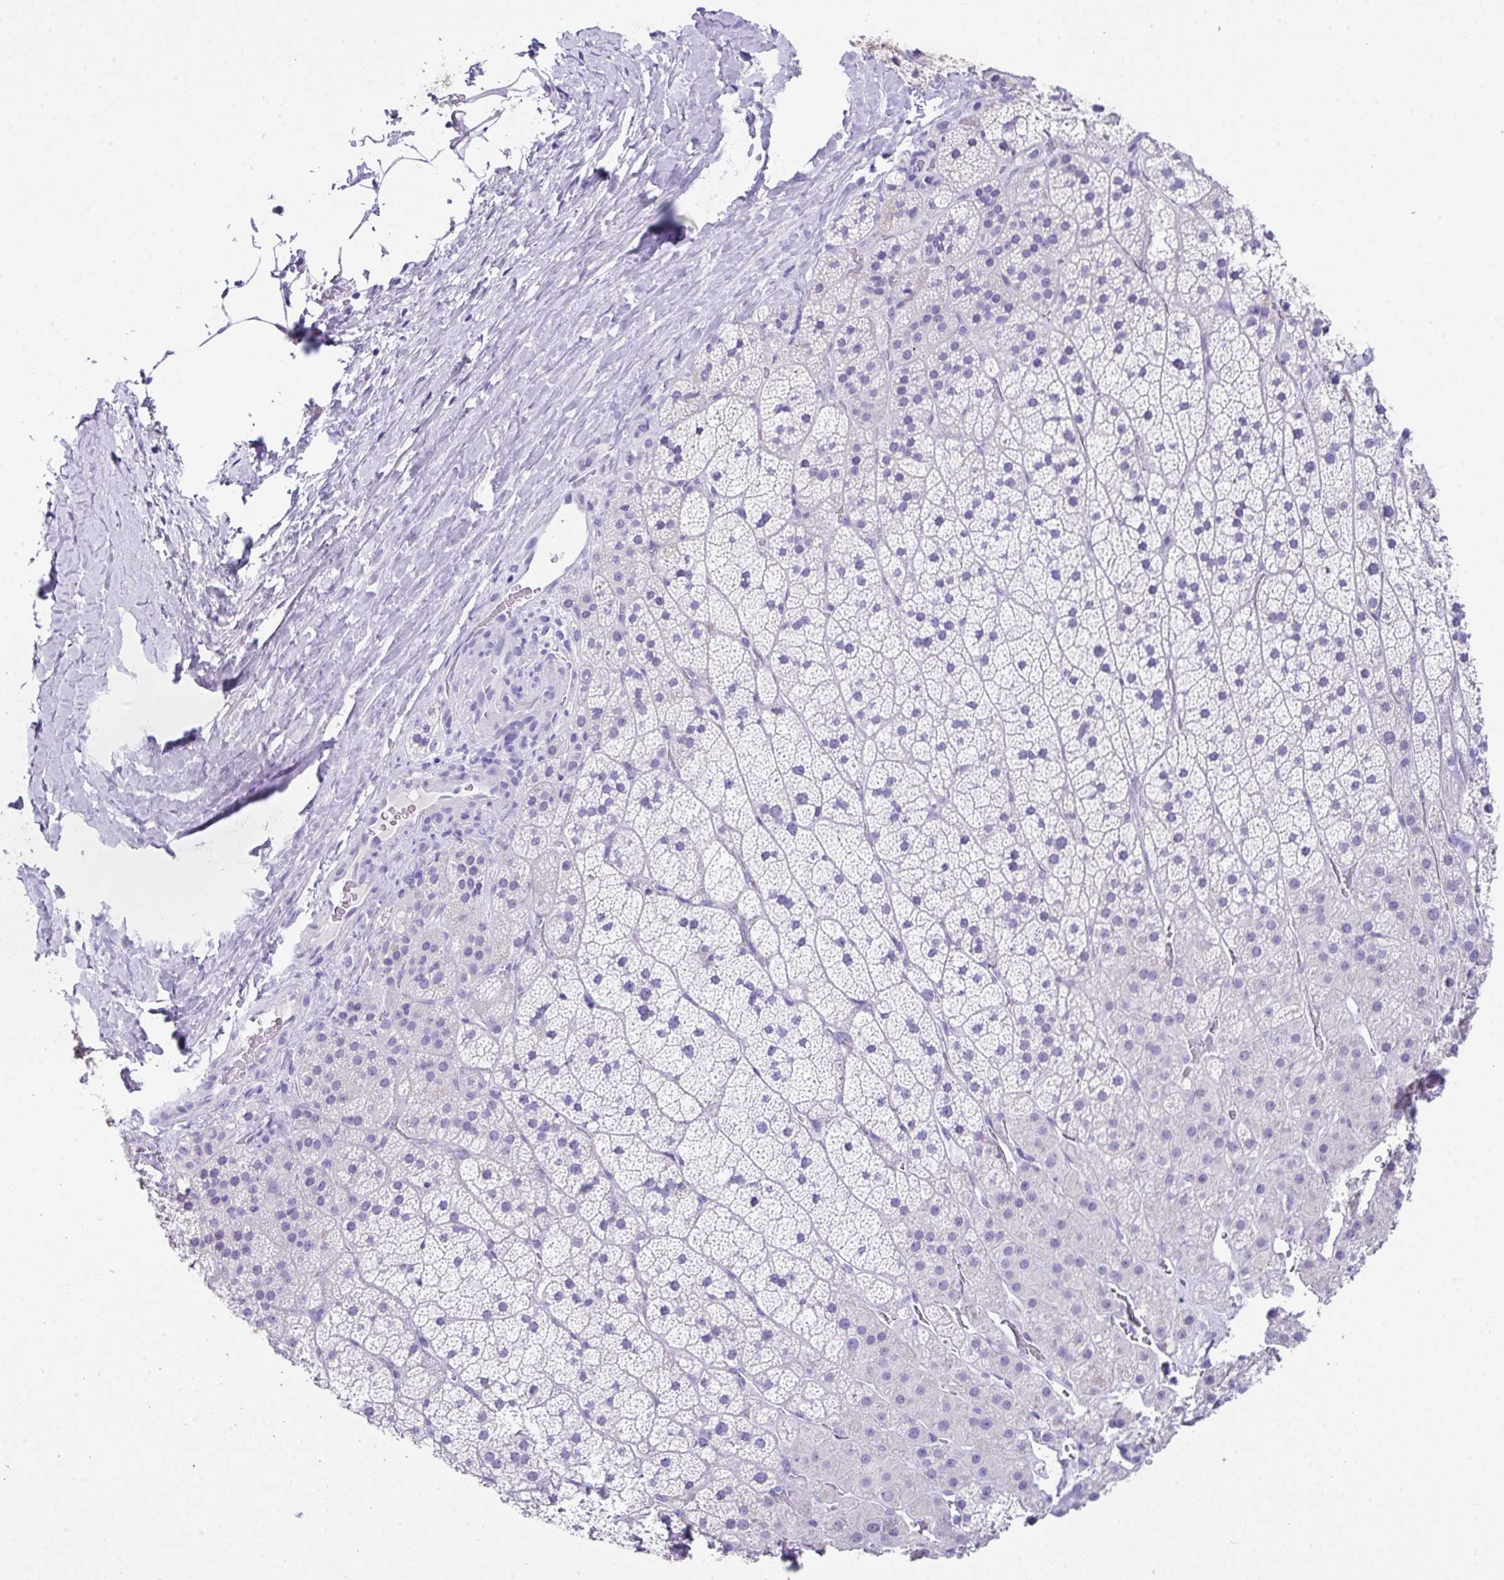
{"staining": {"intensity": "negative", "quantity": "none", "location": "none"}, "tissue": "adrenal gland", "cell_type": "Glandular cells", "image_type": "normal", "snomed": [{"axis": "morphology", "description": "Normal tissue, NOS"}, {"axis": "topography", "description": "Adrenal gland"}], "caption": "DAB immunohistochemical staining of unremarkable human adrenal gland demonstrates no significant expression in glandular cells. (DAB immunohistochemistry (IHC), high magnification).", "gene": "LGALS4", "patient": {"sex": "male", "age": 57}}